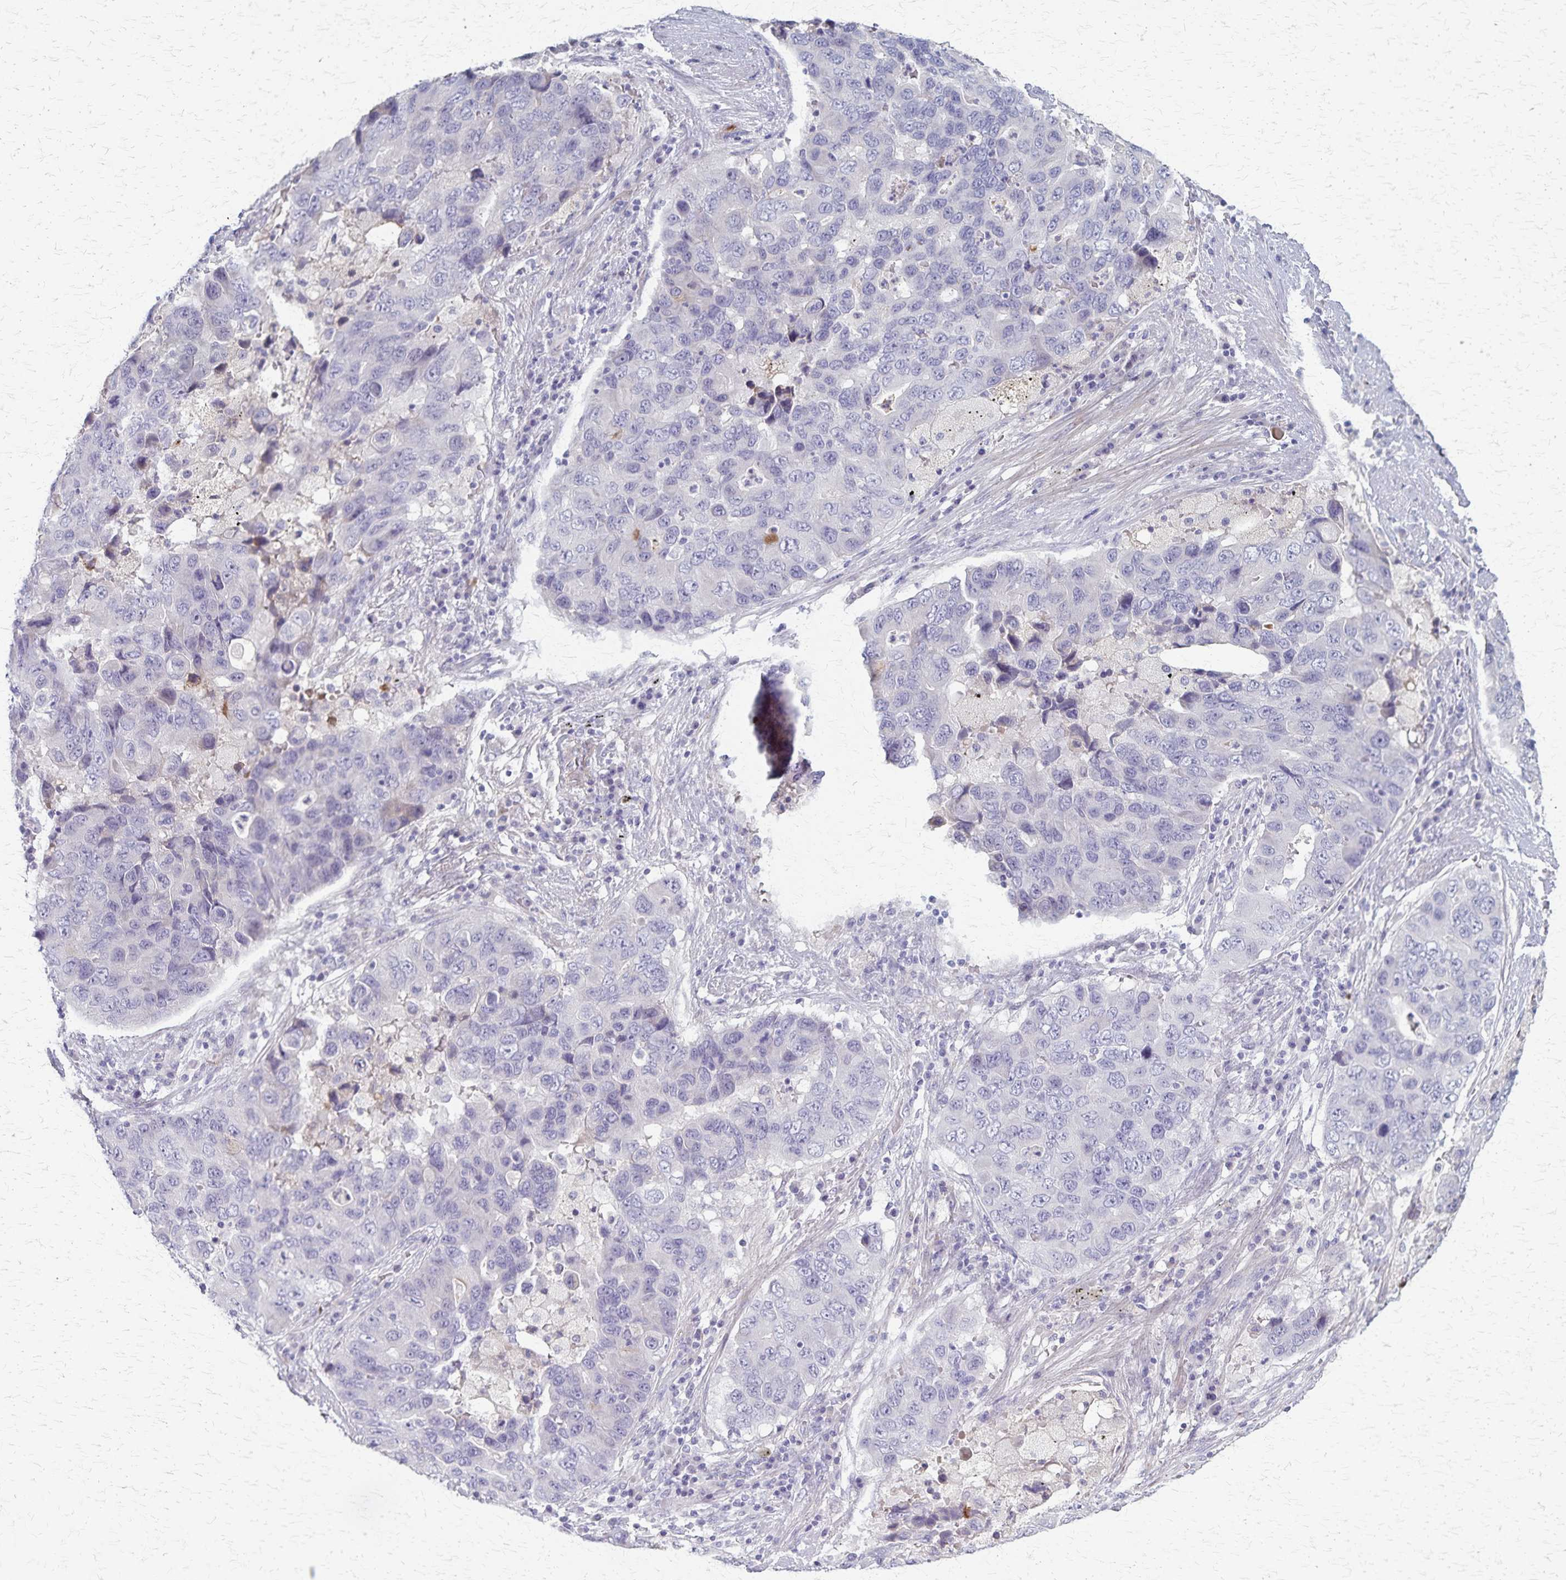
{"staining": {"intensity": "negative", "quantity": "none", "location": "none"}, "tissue": "lung cancer", "cell_type": "Tumor cells", "image_type": "cancer", "snomed": [{"axis": "morphology", "description": "Adenocarcinoma, NOS"}, {"axis": "morphology", "description": "Adenocarcinoma, metastatic, NOS"}, {"axis": "topography", "description": "Lymph node"}, {"axis": "topography", "description": "Lung"}], "caption": "Immunohistochemistry image of neoplastic tissue: human lung cancer stained with DAB demonstrates no significant protein expression in tumor cells. (DAB (3,3'-diaminobenzidine) IHC, high magnification).", "gene": "RASL10B", "patient": {"sex": "female", "age": 54}}